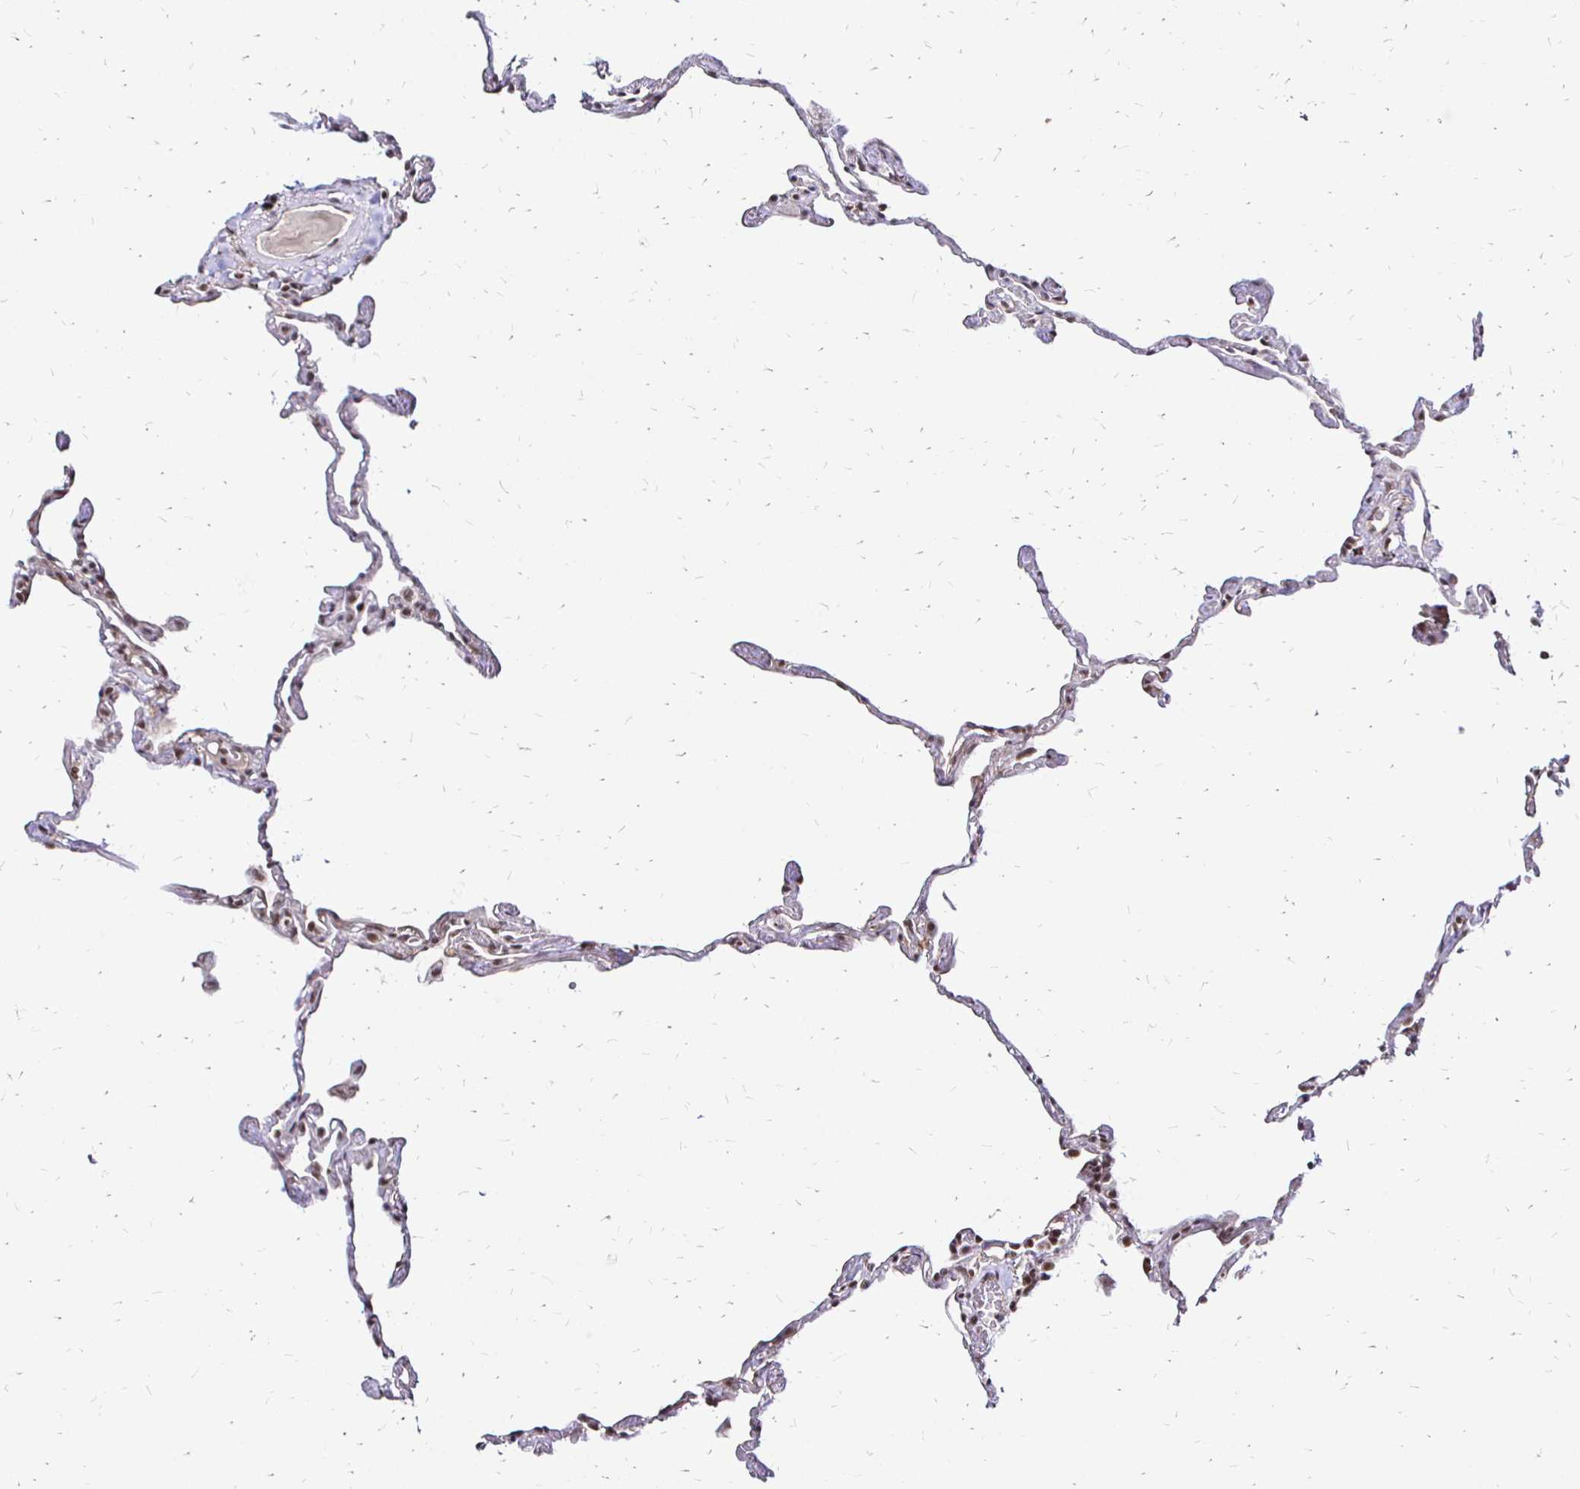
{"staining": {"intensity": "moderate", "quantity": ">75%", "location": "nuclear"}, "tissue": "lung", "cell_type": "Alveolar cells", "image_type": "normal", "snomed": [{"axis": "morphology", "description": "Normal tissue, NOS"}, {"axis": "topography", "description": "Lung"}], "caption": "Alveolar cells reveal medium levels of moderate nuclear expression in about >75% of cells in normal lung. The protein of interest is stained brown, and the nuclei are stained in blue (DAB (3,3'-diaminobenzidine) IHC with brightfield microscopy, high magnification).", "gene": "SIN3A", "patient": {"sex": "female", "age": 67}}